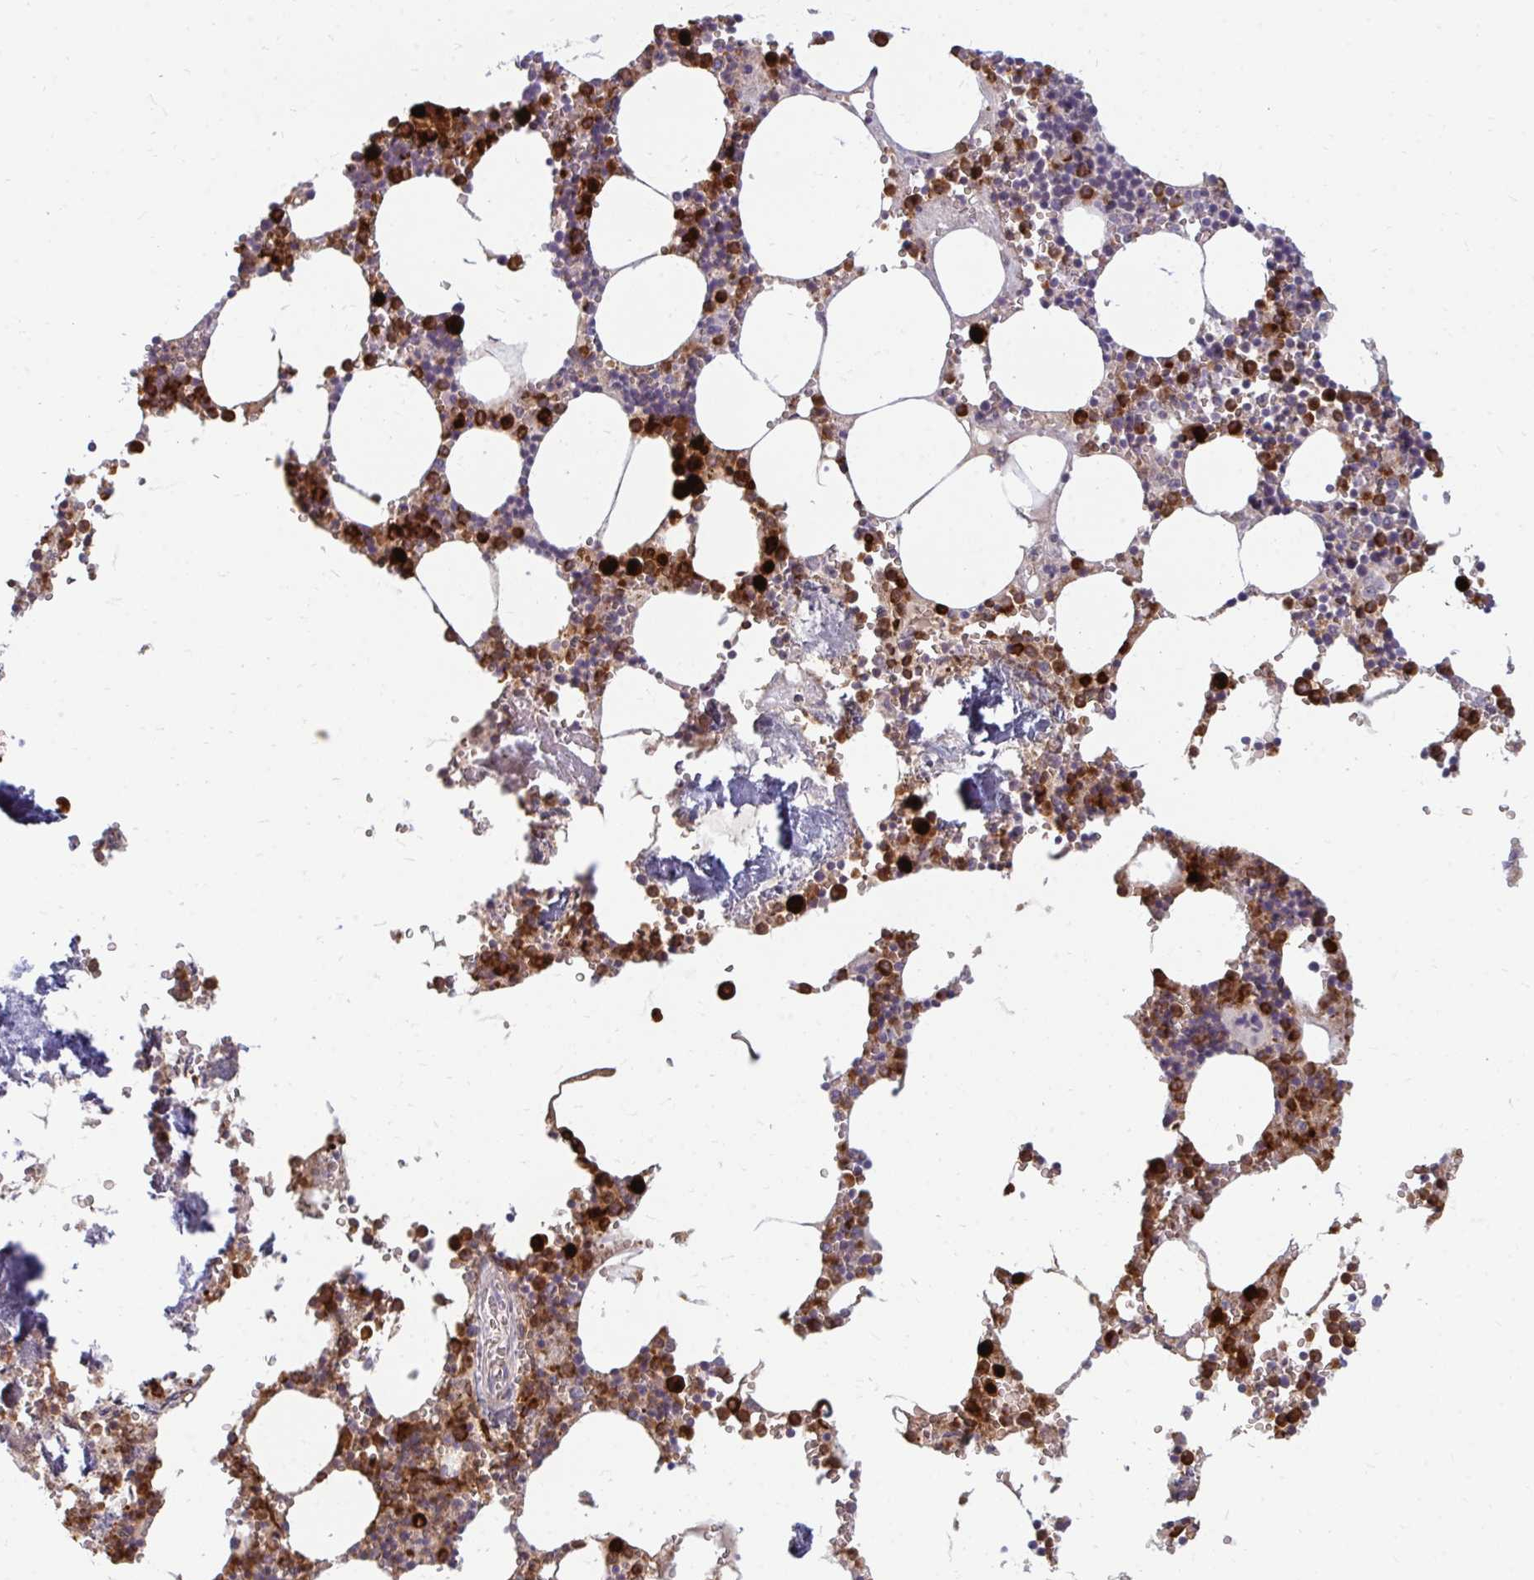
{"staining": {"intensity": "strong", "quantity": ">75%", "location": "cytoplasmic/membranous"}, "tissue": "bone marrow", "cell_type": "Hematopoietic cells", "image_type": "normal", "snomed": [{"axis": "morphology", "description": "Normal tissue, NOS"}, {"axis": "topography", "description": "Bone marrow"}], "caption": "Brown immunohistochemical staining in benign human bone marrow exhibits strong cytoplasmic/membranous positivity in approximately >75% of hematopoietic cells.", "gene": "RAB33A", "patient": {"sex": "male", "age": 54}}